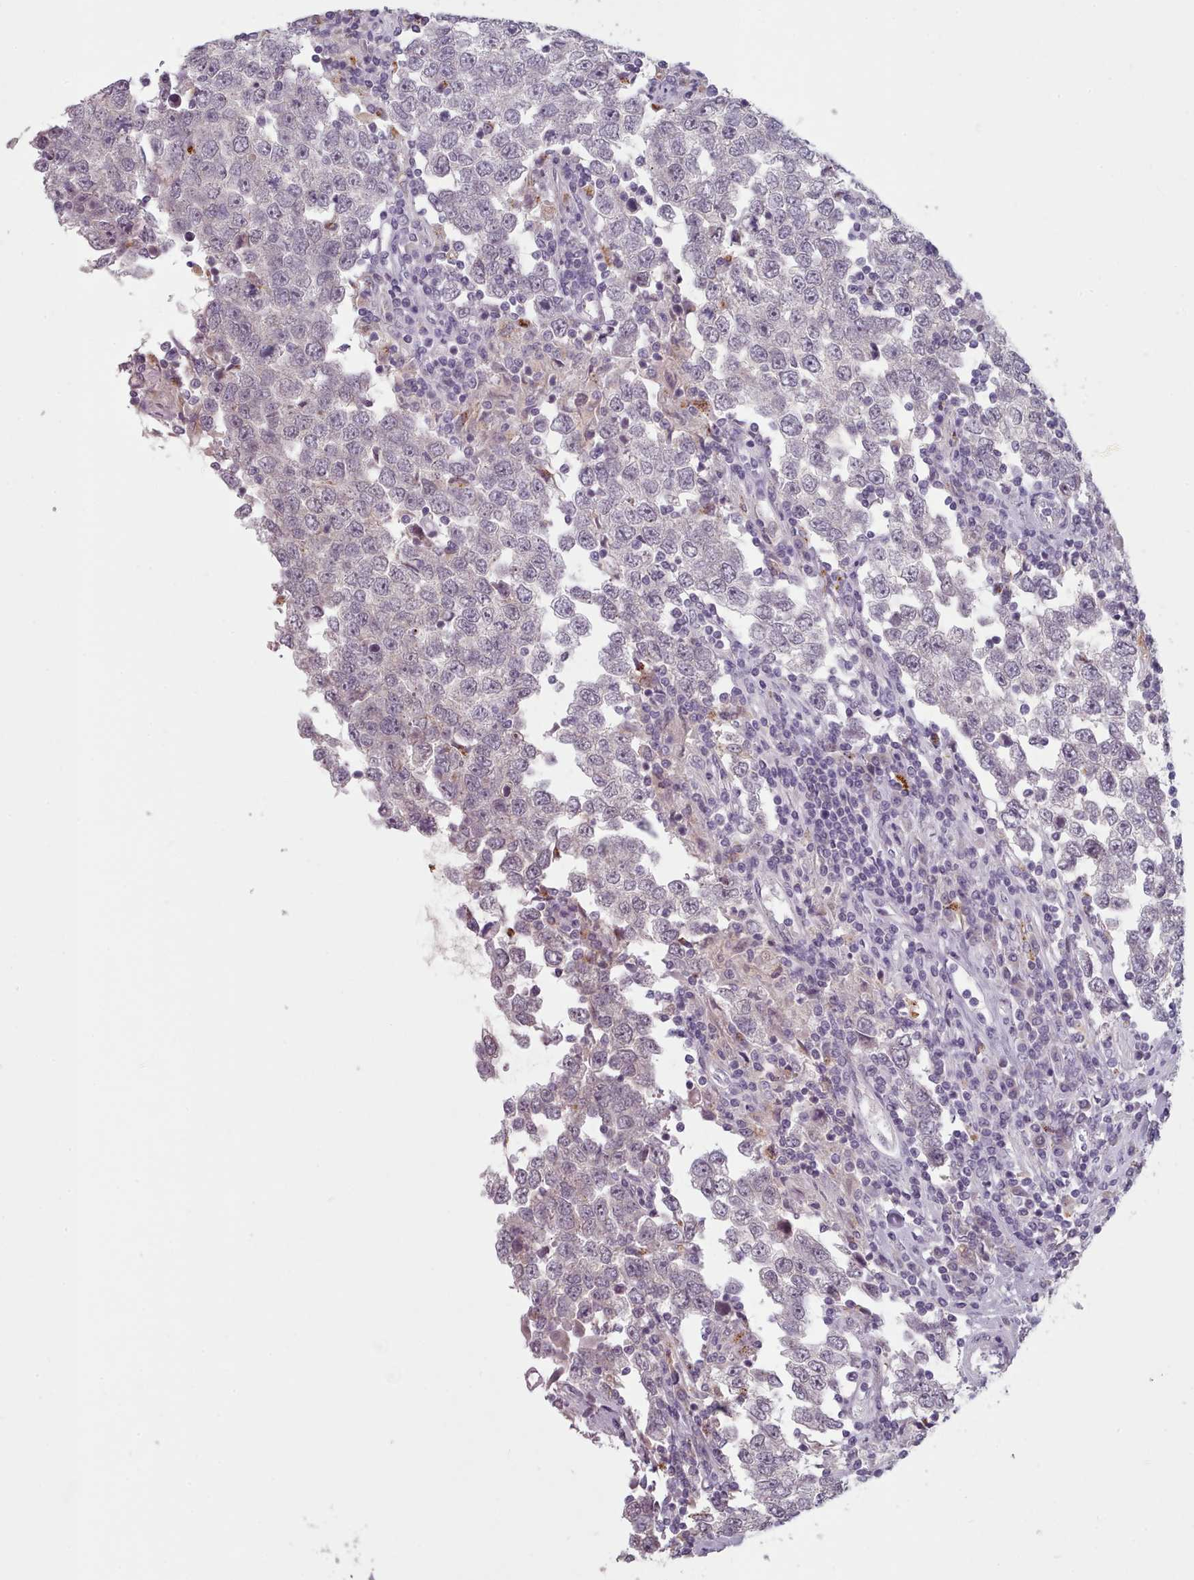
{"staining": {"intensity": "negative", "quantity": "none", "location": "none"}, "tissue": "testis cancer", "cell_type": "Tumor cells", "image_type": "cancer", "snomed": [{"axis": "morphology", "description": "Seminoma, NOS"}, {"axis": "morphology", "description": "Carcinoma, Embryonal, NOS"}, {"axis": "topography", "description": "Testis"}], "caption": "Protein analysis of testis seminoma displays no significant positivity in tumor cells.", "gene": "PBX4", "patient": {"sex": "male", "age": 28}}